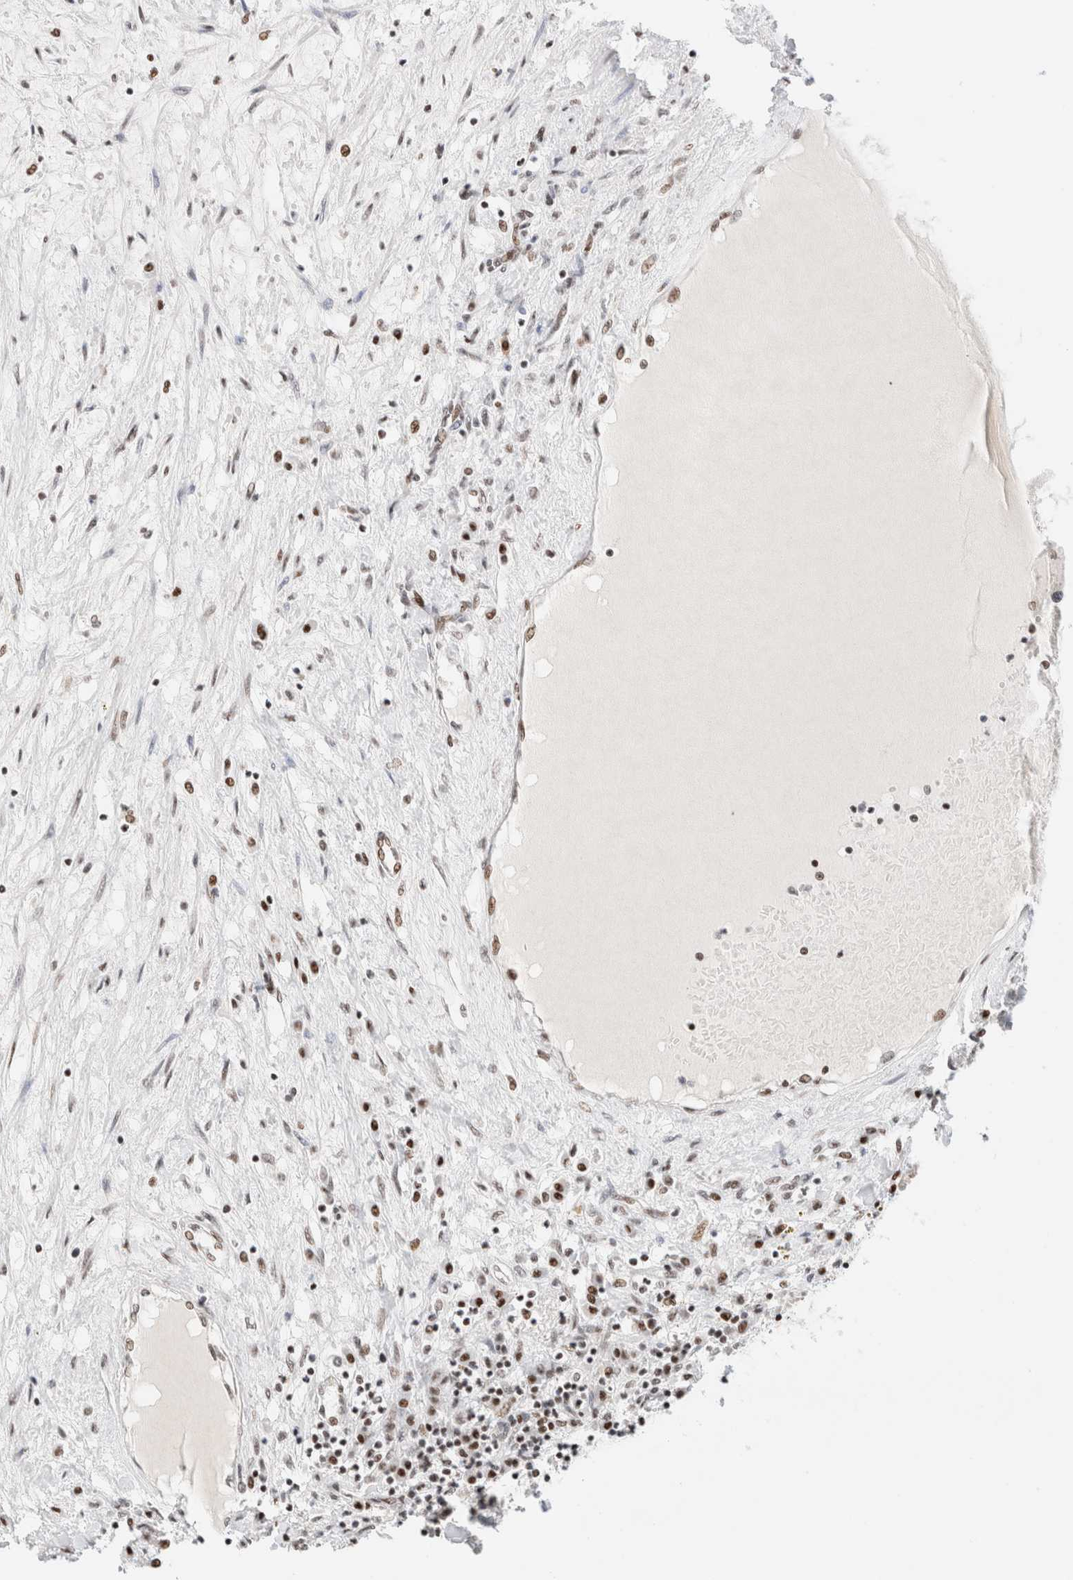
{"staining": {"intensity": "moderate", "quantity": ">75%", "location": "nuclear"}, "tissue": "renal cancer", "cell_type": "Tumor cells", "image_type": "cancer", "snomed": [{"axis": "morphology", "description": "Adenocarcinoma, NOS"}, {"axis": "topography", "description": "Kidney"}], "caption": "Immunohistochemistry photomicrograph of neoplastic tissue: human renal adenocarcinoma stained using IHC demonstrates medium levels of moderate protein expression localized specifically in the nuclear of tumor cells, appearing as a nuclear brown color.", "gene": "ZNF282", "patient": {"sex": "male", "age": 68}}